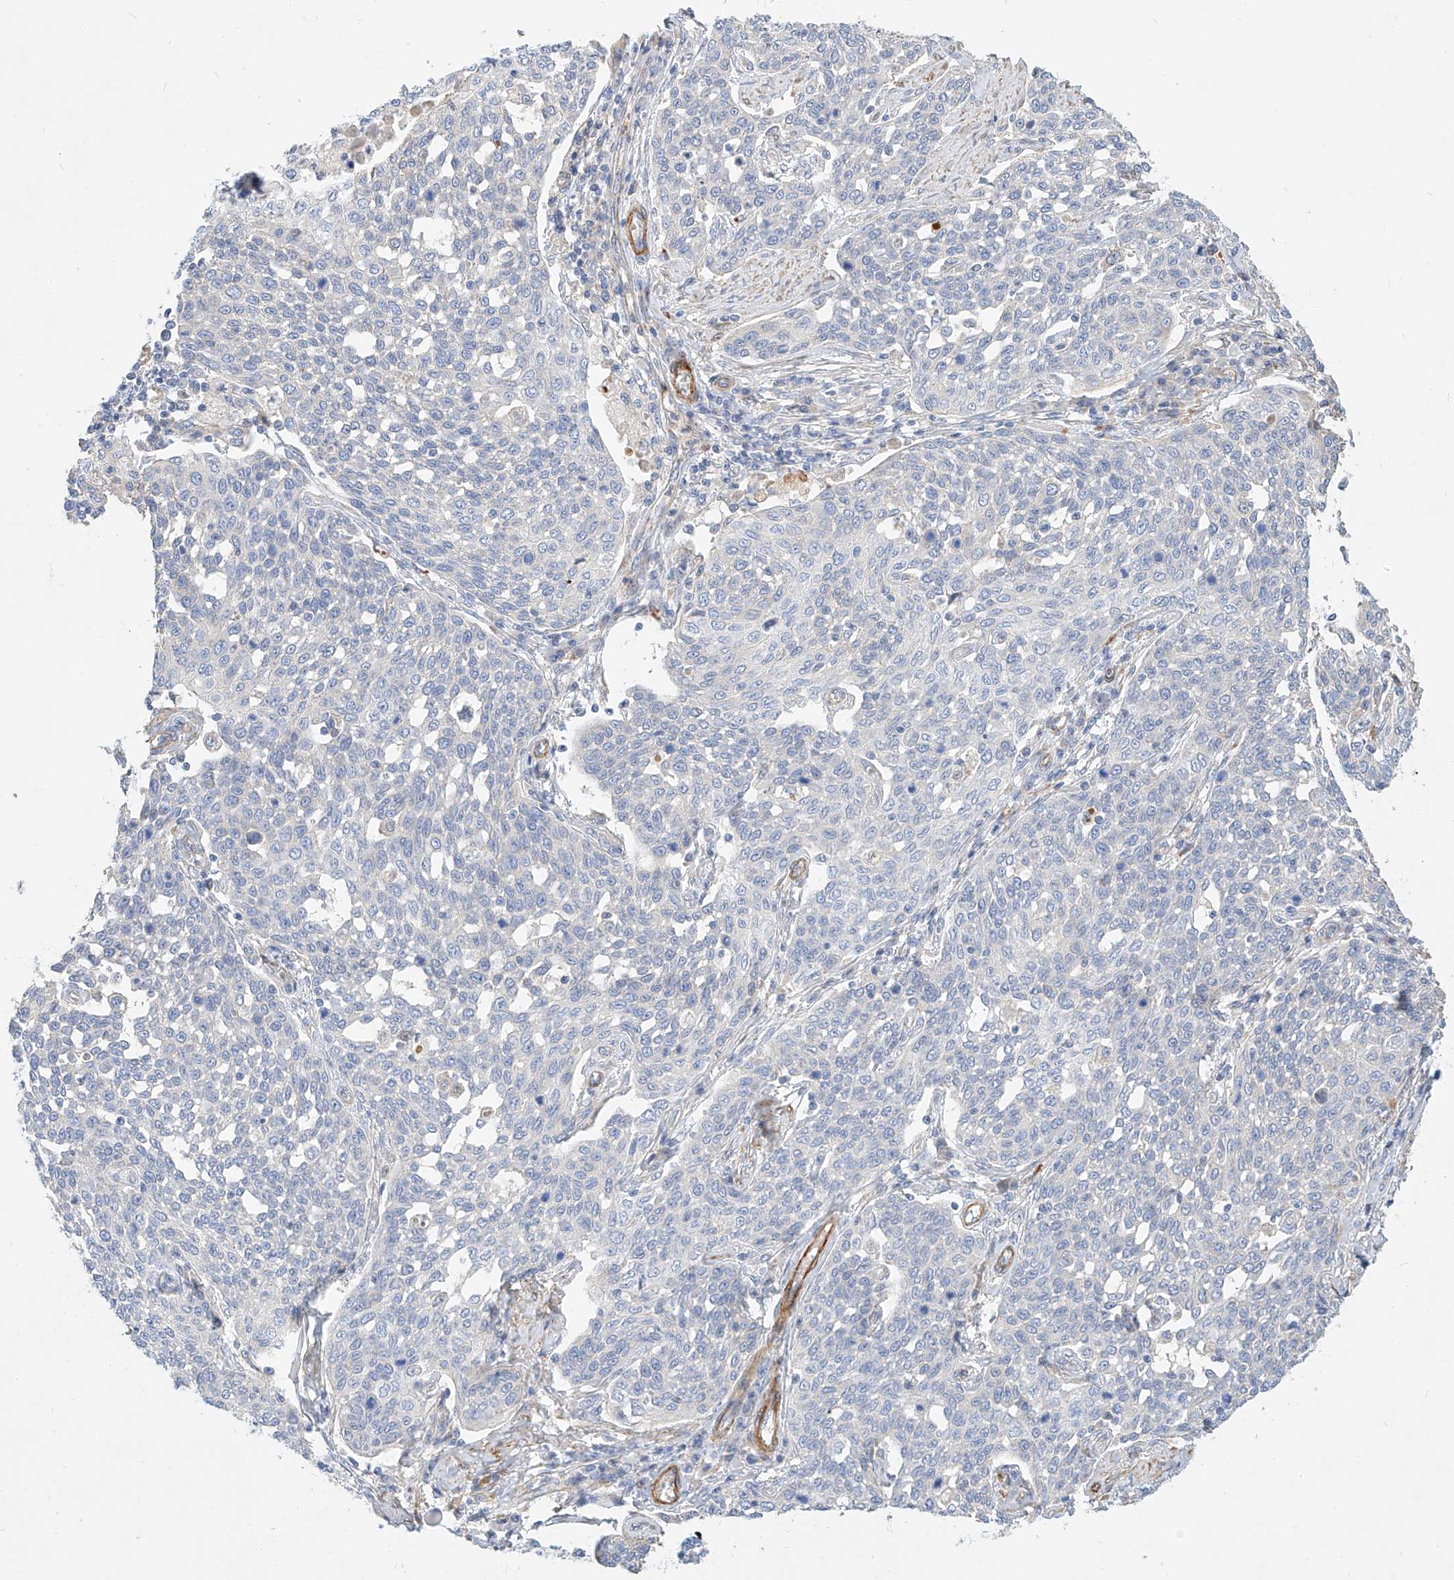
{"staining": {"intensity": "negative", "quantity": "none", "location": "none"}, "tissue": "cervical cancer", "cell_type": "Tumor cells", "image_type": "cancer", "snomed": [{"axis": "morphology", "description": "Squamous cell carcinoma, NOS"}, {"axis": "topography", "description": "Cervix"}], "caption": "Squamous cell carcinoma (cervical) was stained to show a protein in brown. There is no significant expression in tumor cells.", "gene": "KCNH5", "patient": {"sex": "female", "age": 34}}